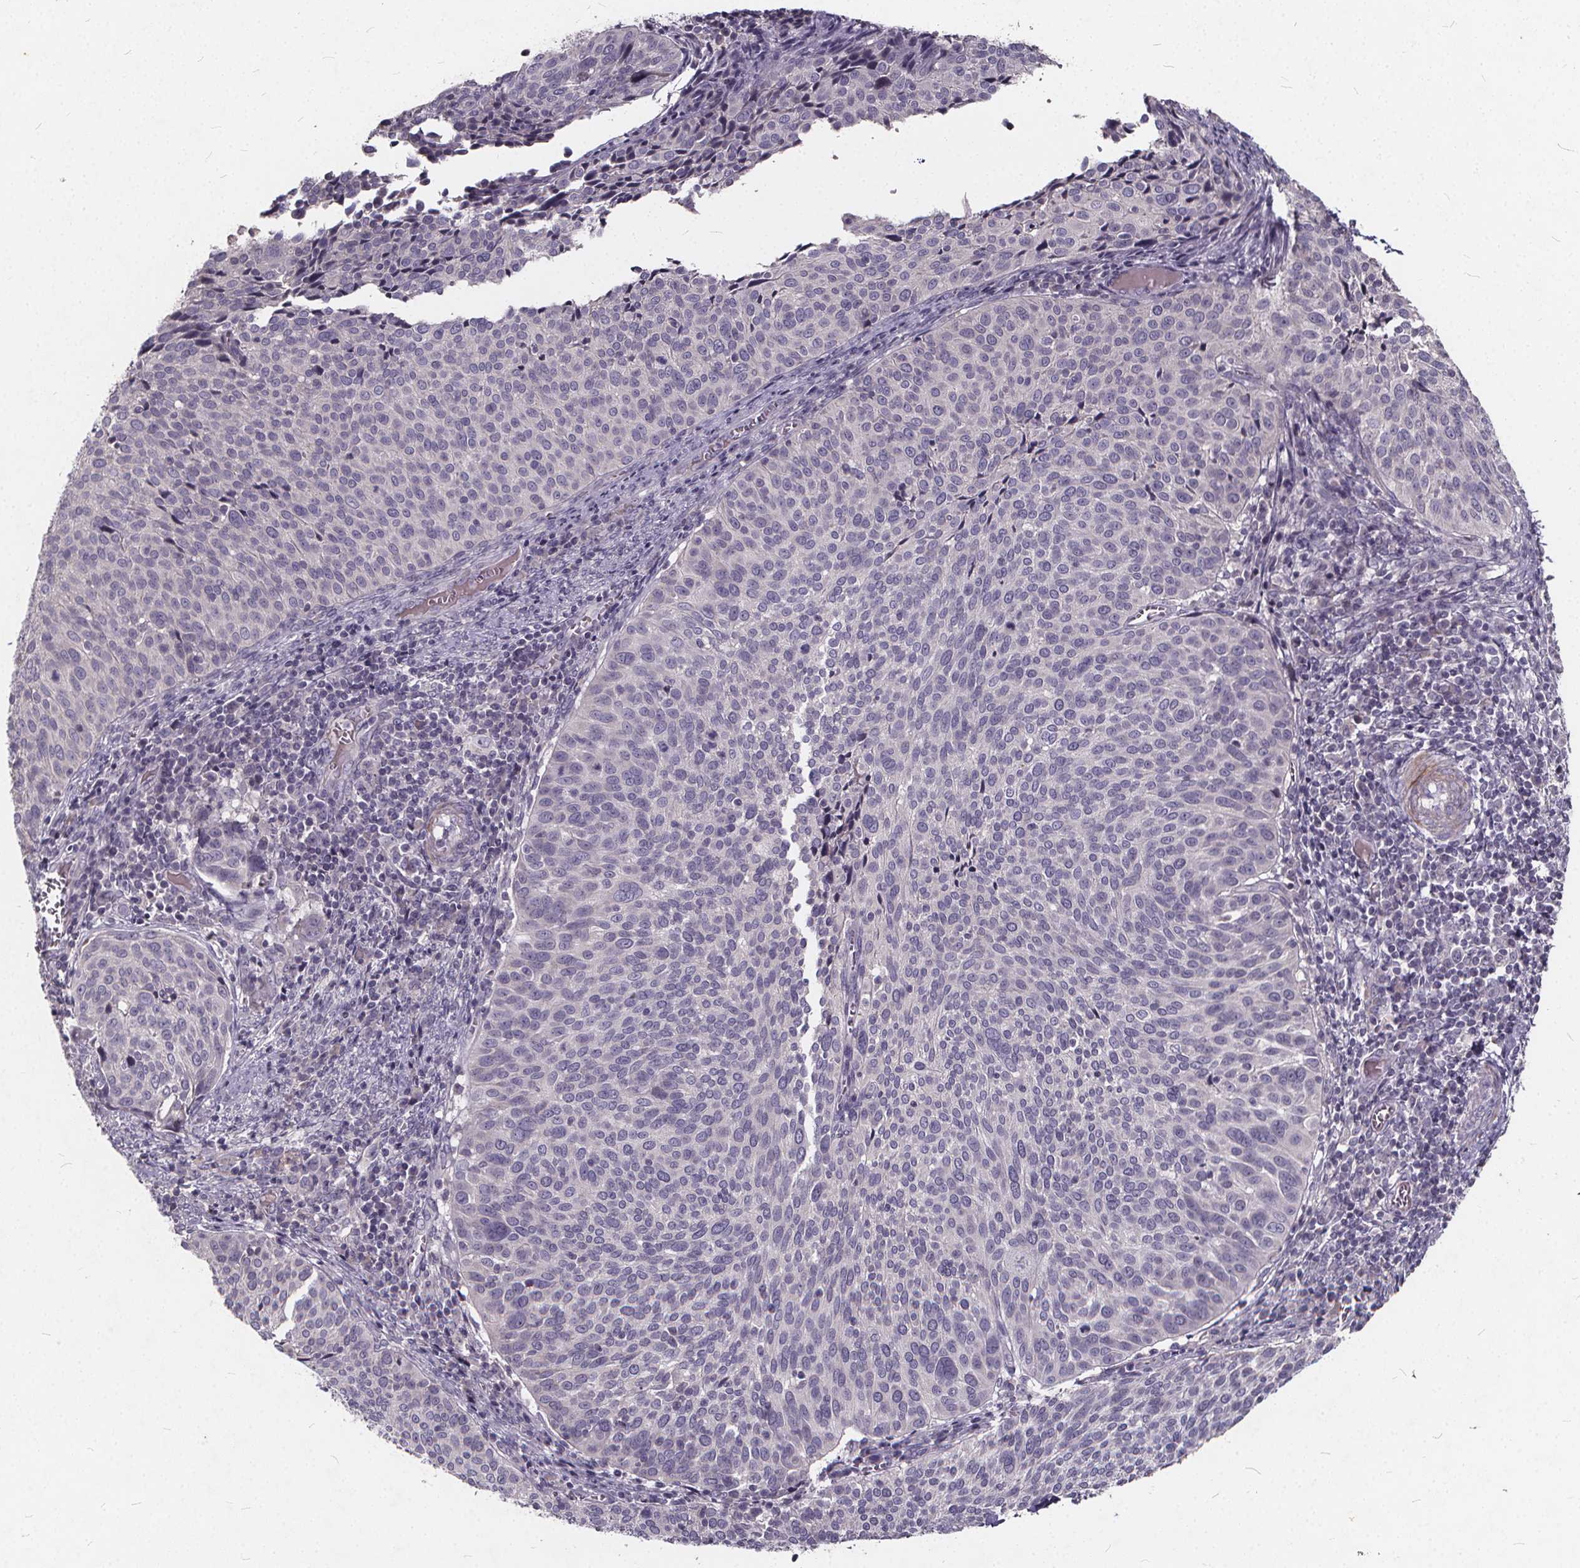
{"staining": {"intensity": "negative", "quantity": "none", "location": "none"}, "tissue": "cervical cancer", "cell_type": "Tumor cells", "image_type": "cancer", "snomed": [{"axis": "morphology", "description": "Squamous cell carcinoma, NOS"}, {"axis": "topography", "description": "Cervix"}], "caption": "A micrograph of human cervical cancer (squamous cell carcinoma) is negative for staining in tumor cells.", "gene": "TSPAN14", "patient": {"sex": "female", "age": 39}}